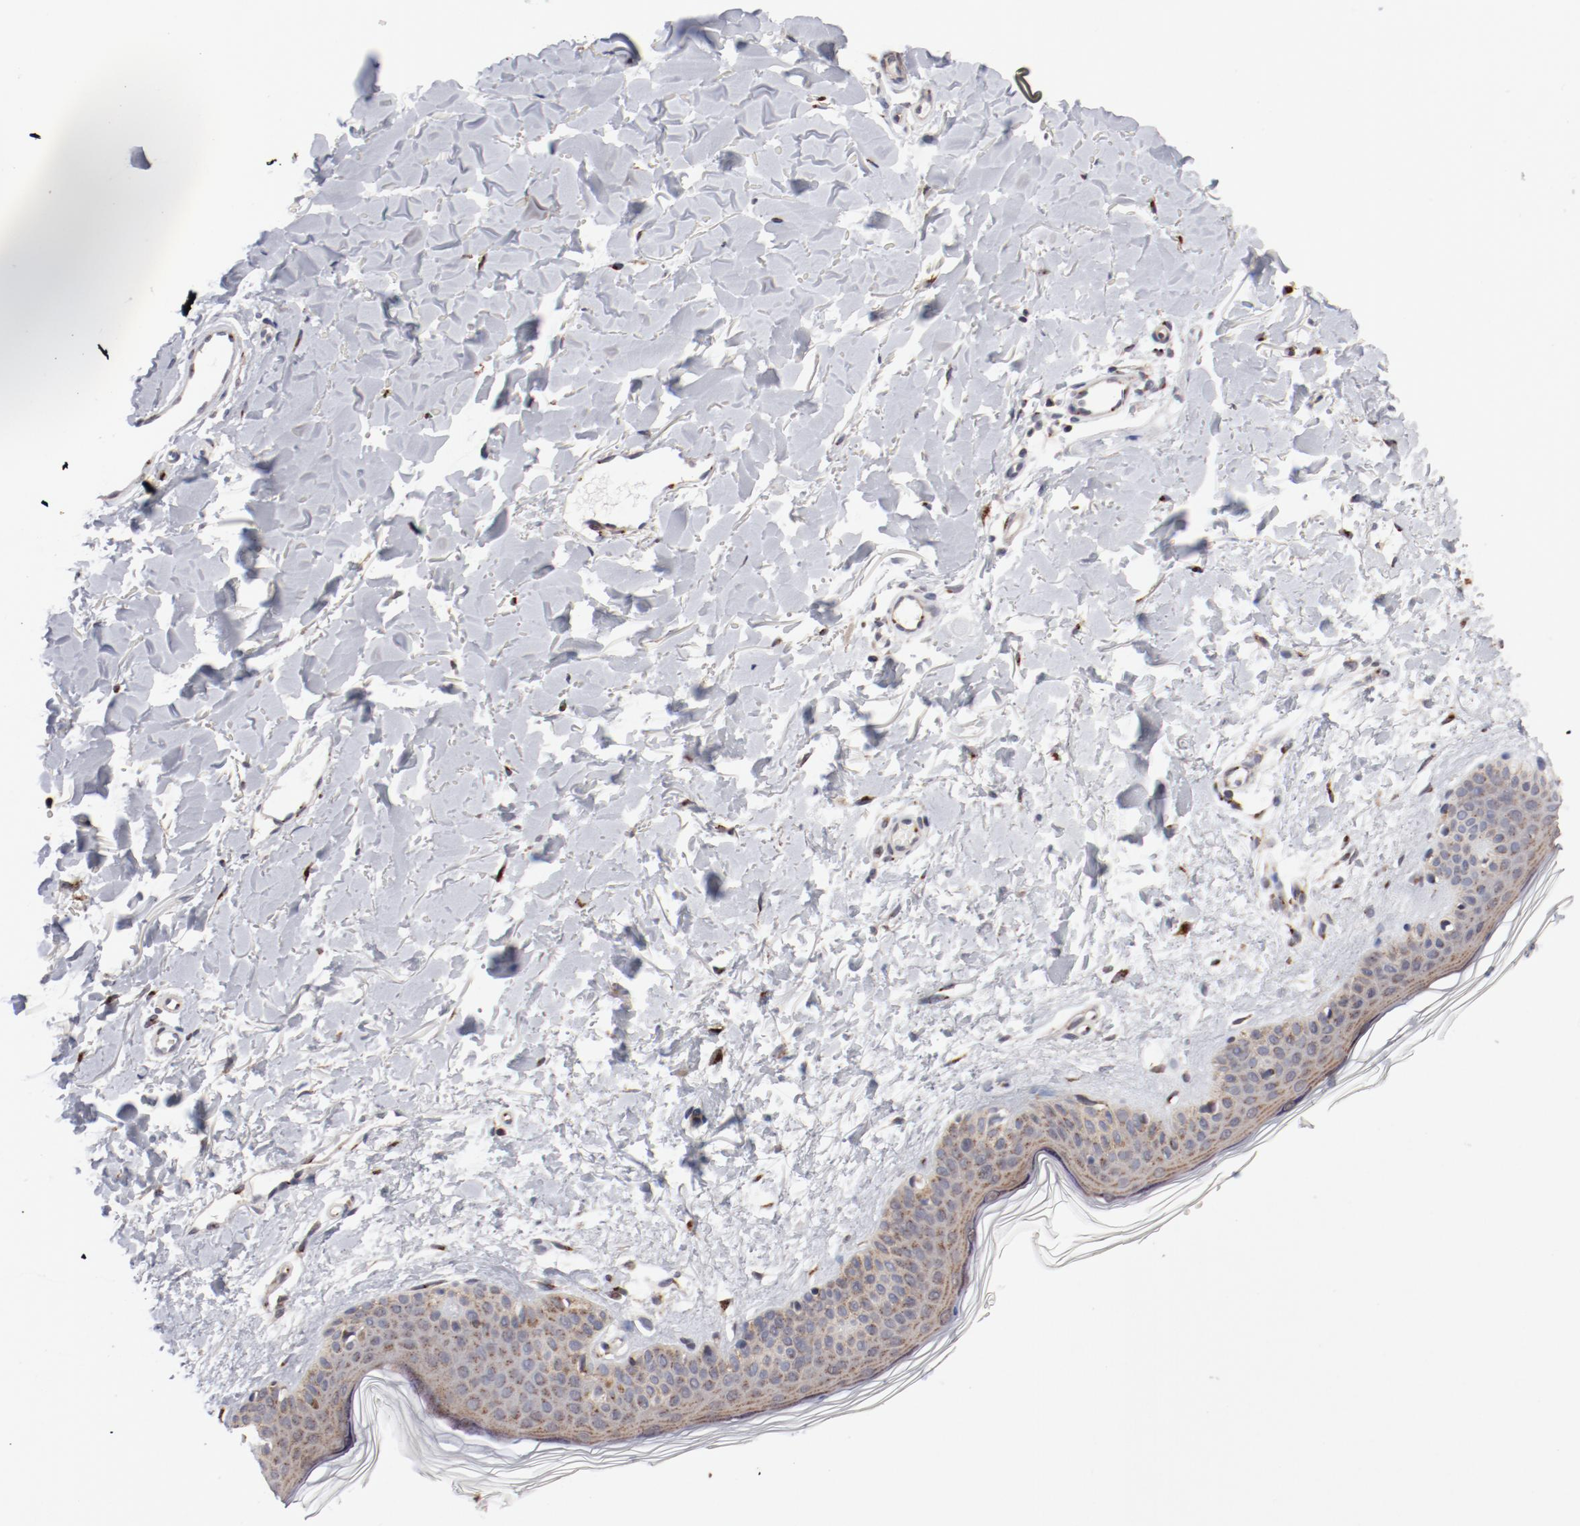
{"staining": {"intensity": "moderate", "quantity": "25%-75%", "location": "cytoplasmic/membranous,nuclear"}, "tissue": "skin", "cell_type": "Fibroblasts", "image_type": "normal", "snomed": [{"axis": "morphology", "description": "Normal tissue, NOS"}, {"axis": "topography", "description": "Skin"}], "caption": "A brown stain highlights moderate cytoplasmic/membranous,nuclear positivity of a protein in fibroblasts of benign skin.", "gene": "RPL12", "patient": {"sex": "female", "age": 56}}